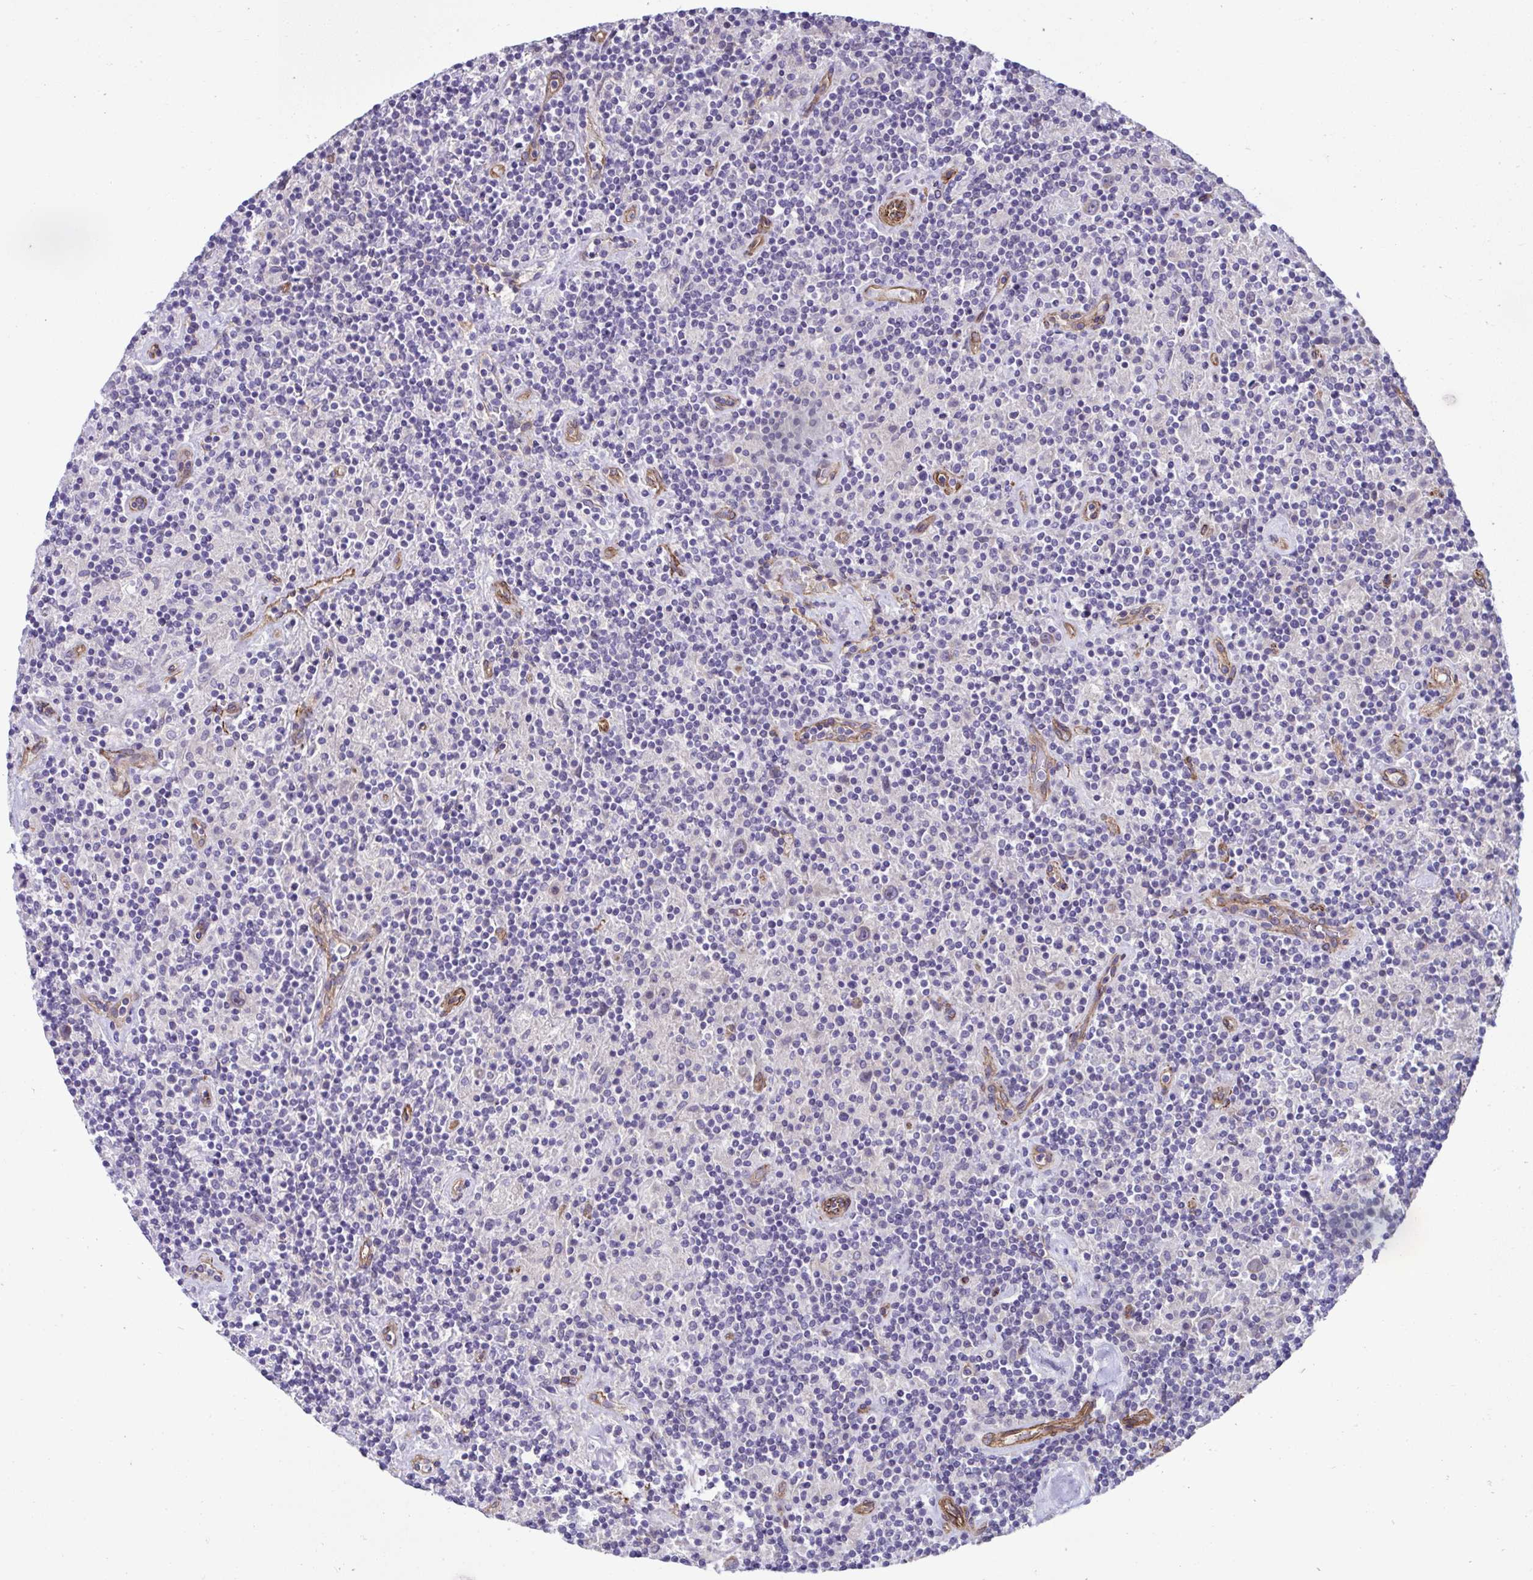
{"staining": {"intensity": "negative", "quantity": "none", "location": "none"}, "tissue": "lymphoma", "cell_type": "Tumor cells", "image_type": "cancer", "snomed": [{"axis": "morphology", "description": "Hodgkin's disease, NOS"}, {"axis": "topography", "description": "Lymph node"}], "caption": "High power microscopy photomicrograph of an immunohistochemistry histopathology image of lymphoma, revealing no significant staining in tumor cells.", "gene": "TRIM52", "patient": {"sex": "male", "age": 70}}